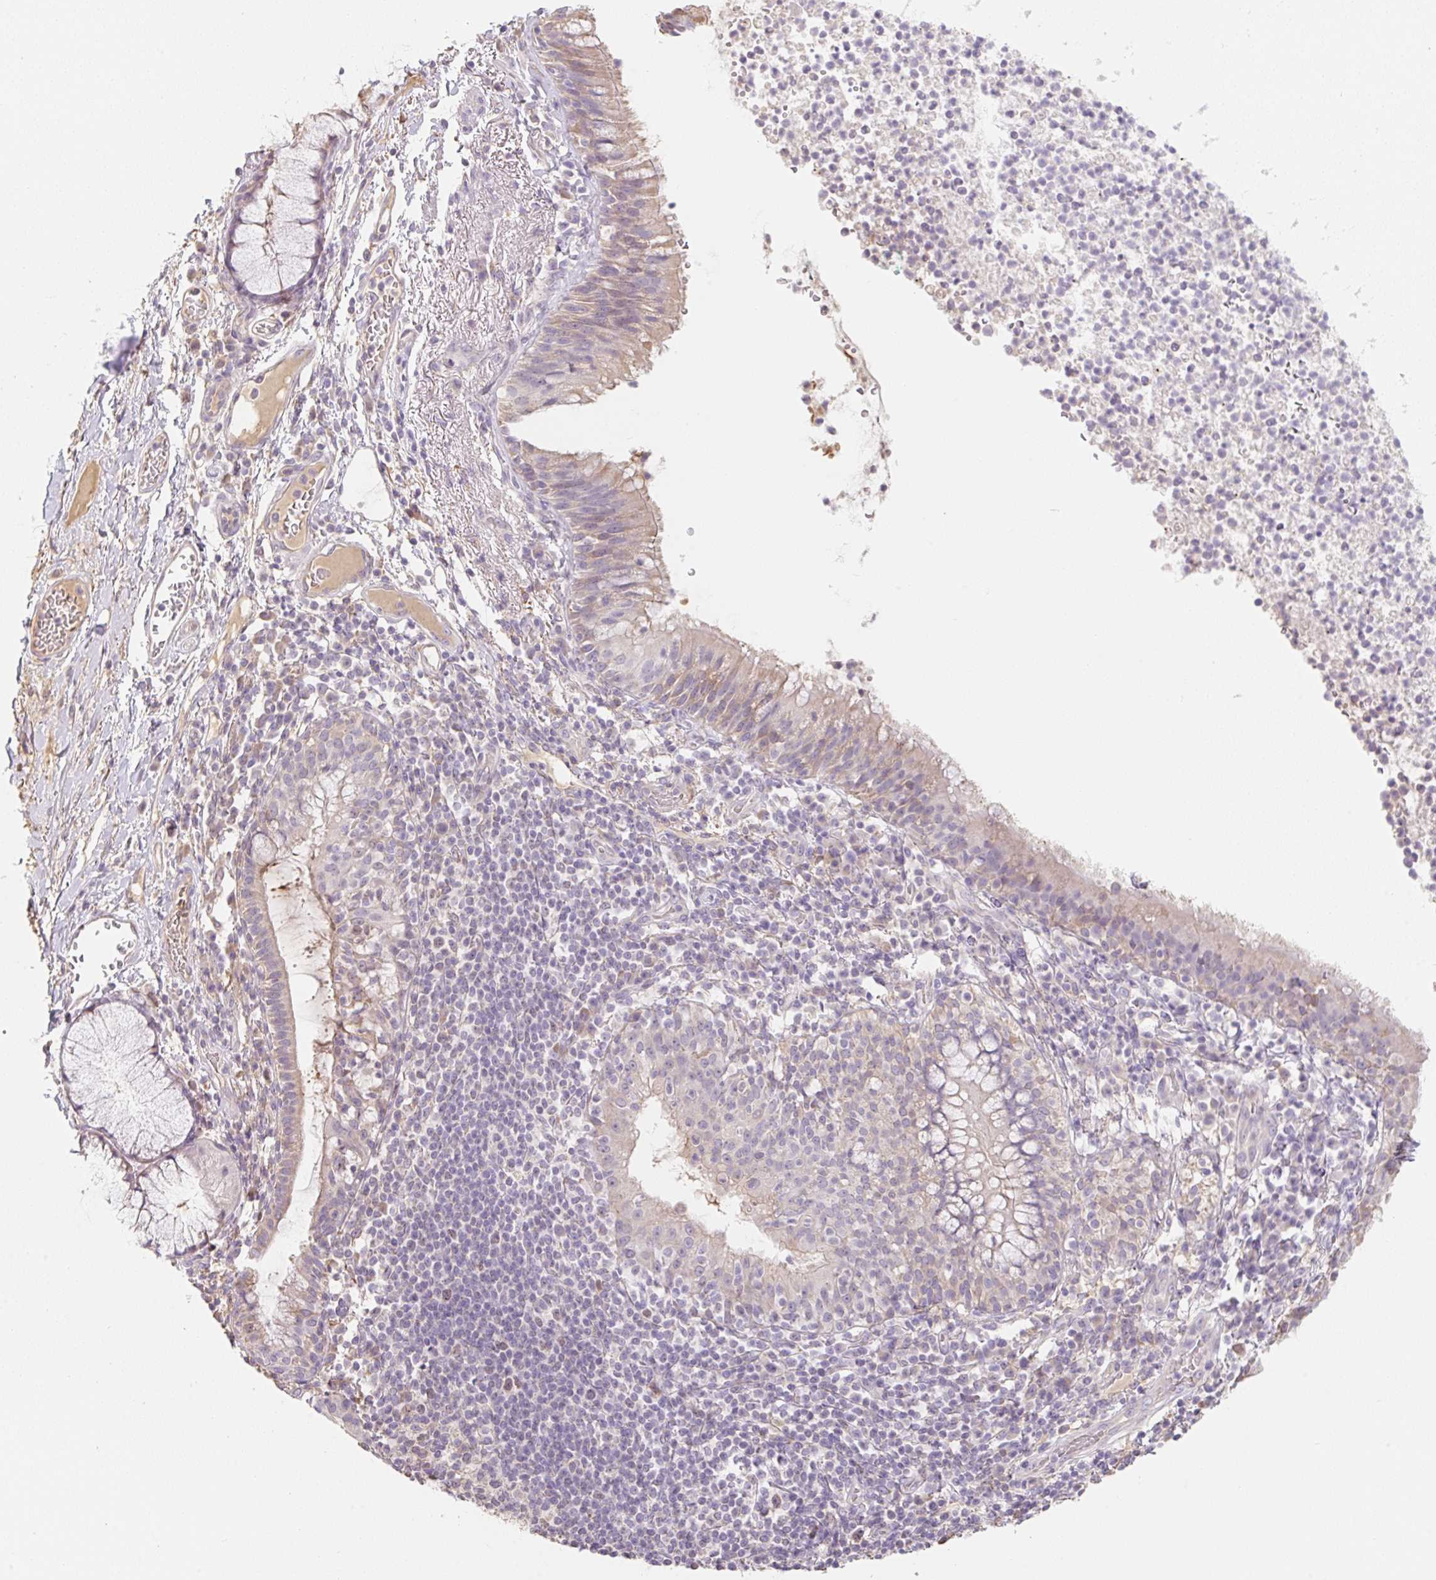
{"staining": {"intensity": "weak", "quantity": "25%-75%", "location": "cytoplasmic/membranous"}, "tissue": "bronchus", "cell_type": "Respiratory epithelial cells", "image_type": "normal", "snomed": [{"axis": "morphology", "description": "Normal tissue, NOS"}, {"axis": "topography", "description": "Cartilage tissue"}, {"axis": "topography", "description": "Bronchus"}], "caption": "A brown stain shows weak cytoplasmic/membranous staining of a protein in respiratory epithelial cells of normal bronchus. Nuclei are stained in blue.", "gene": "MIA2", "patient": {"sex": "male", "age": 56}}